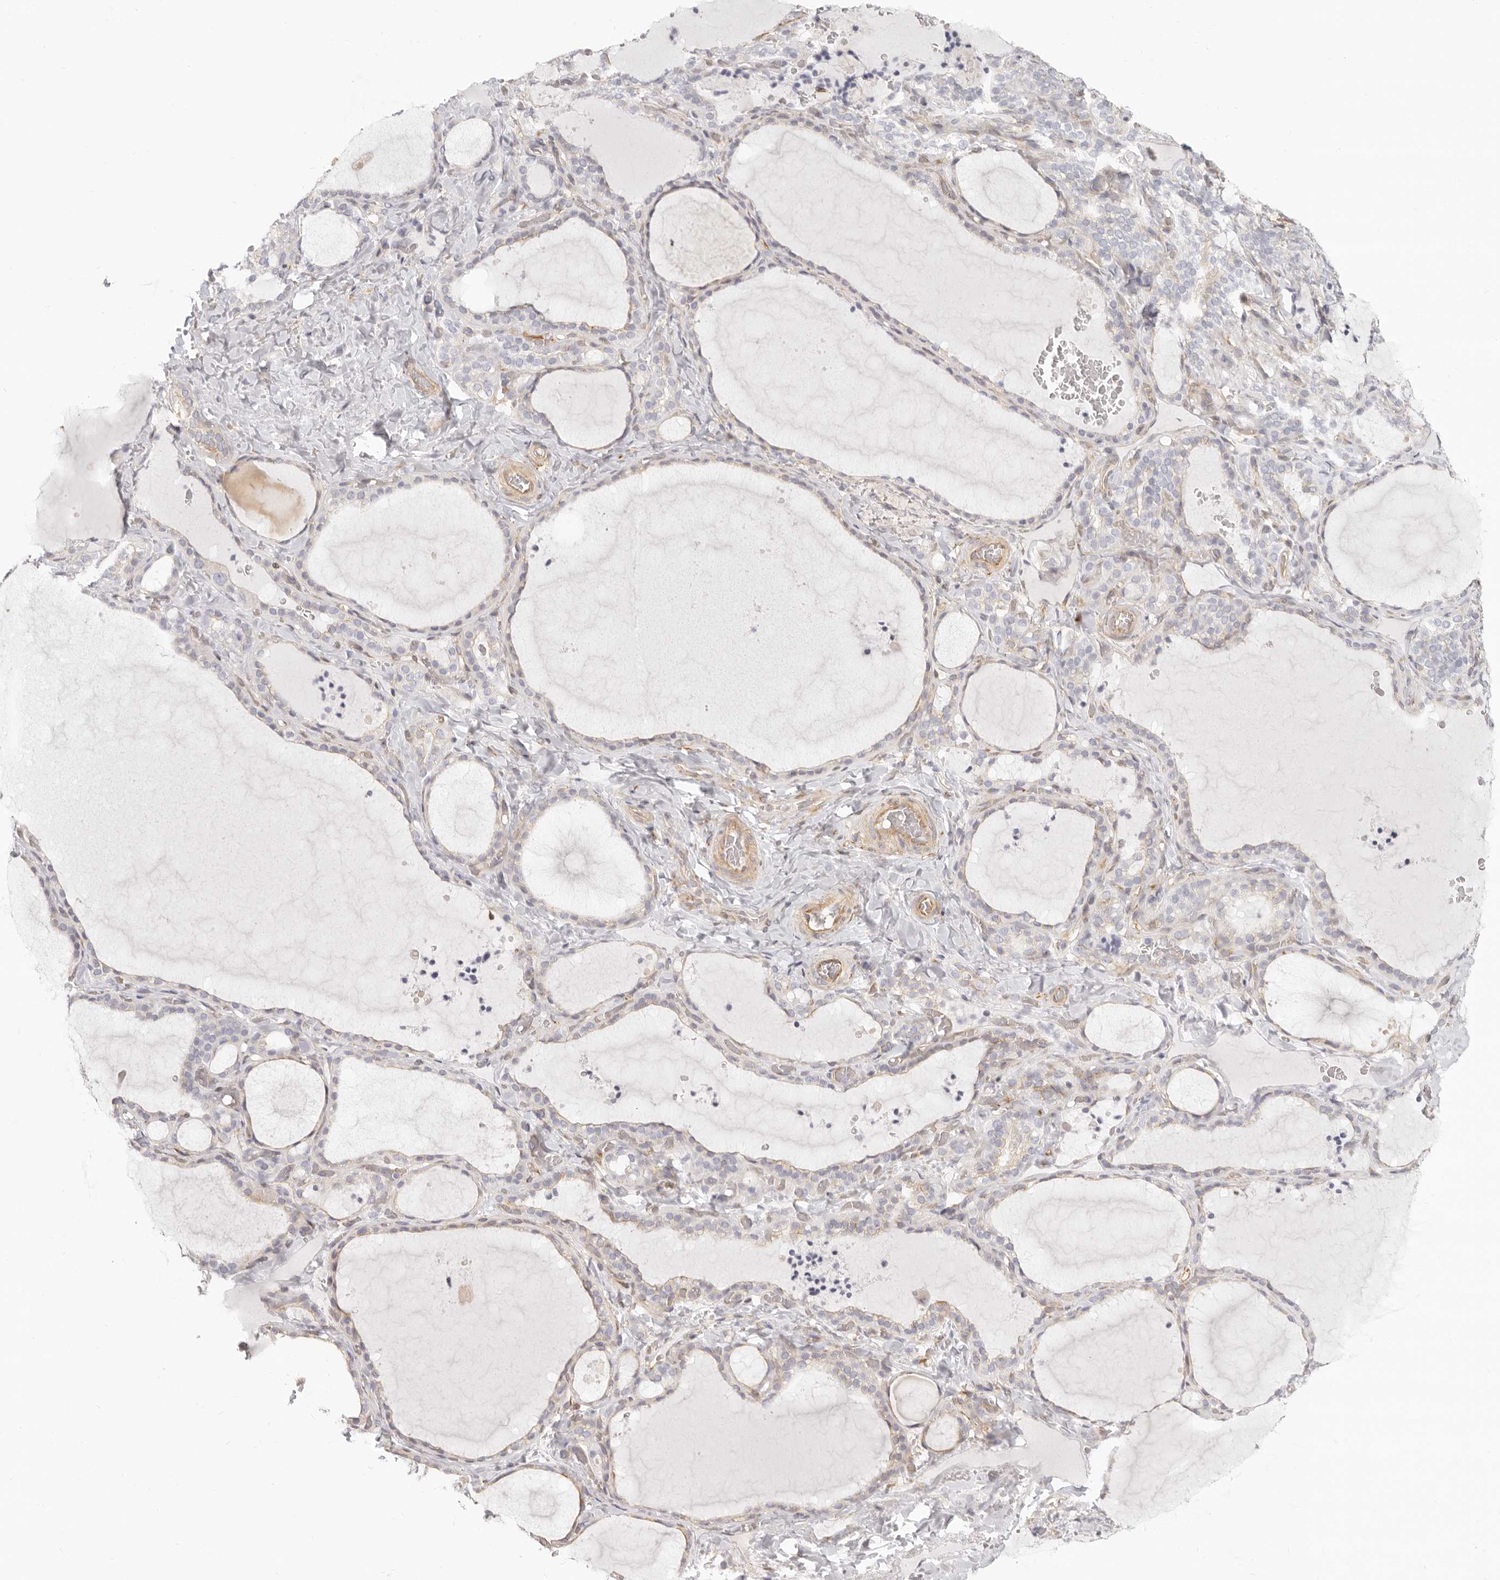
{"staining": {"intensity": "weak", "quantity": "<25%", "location": "cytoplasmic/membranous"}, "tissue": "thyroid gland", "cell_type": "Glandular cells", "image_type": "normal", "snomed": [{"axis": "morphology", "description": "Normal tissue, NOS"}, {"axis": "topography", "description": "Thyroid gland"}], "caption": "Glandular cells show no significant staining in normal thyroid gland. (DAB (3,3'-diaminobenzidine) immunohistochemistry (IHC) with hematoxylin counter stain).", "gene": "NIBAN1", "patient": {"sex": "female", "age": 22}}